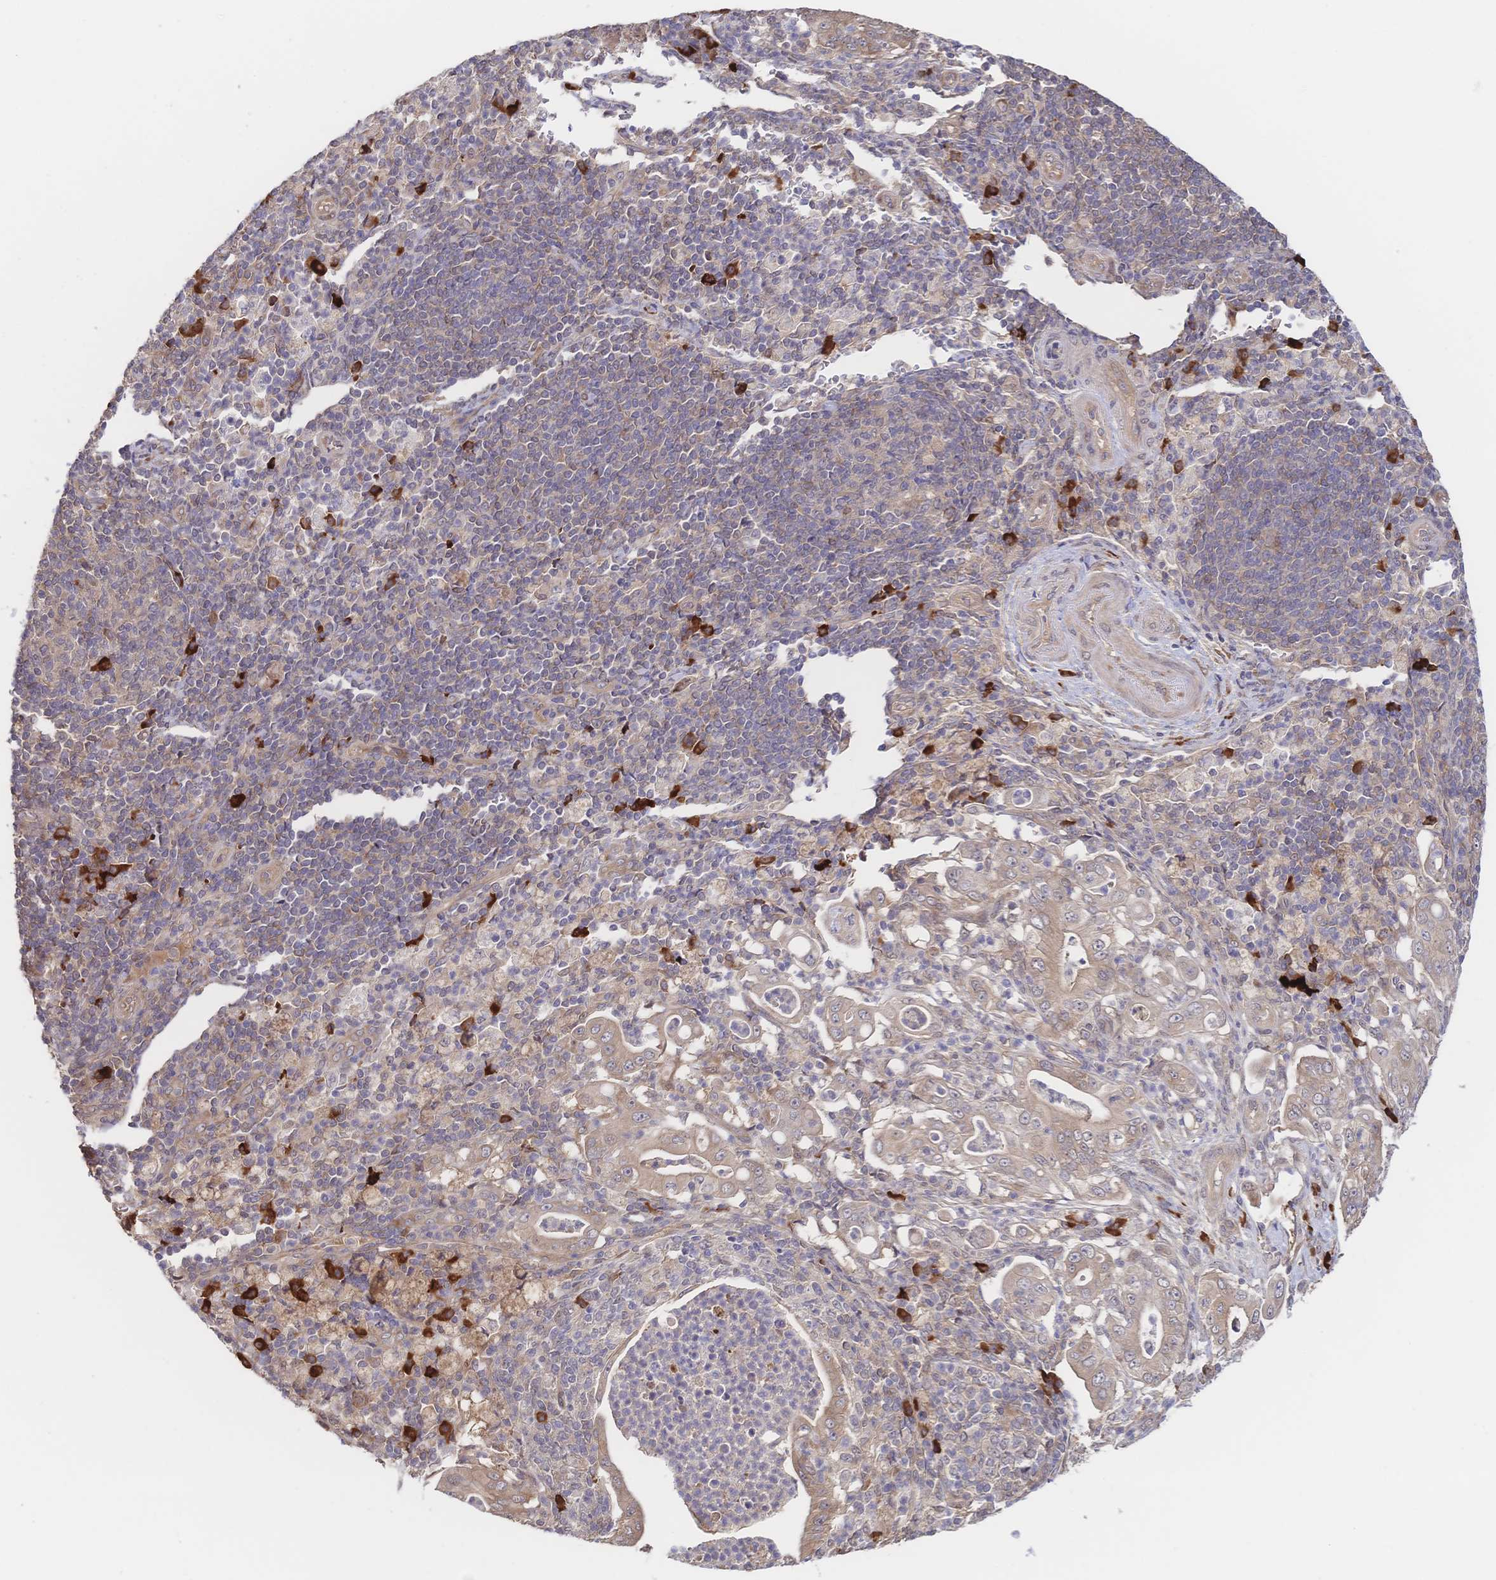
{"staining": {"intensity": "weak", "quantity": ">75%", "location": "cytoplasmic/membranous"}, "tissue": "pancreatic cancer", "cell_type": "Tumor cells", "image_type": "cancer", "snomed": [{"axis": "morphology", "description": "Adenocarcinoma, NOS"}, {"axis": "topography", "description": "Pancreas"}], "caption": "IHC of human adenocarcinoma (pancreatic) reveals low levels of weak cytoplasmic/membranous expression in about >75% of tumor cells.", "gene": "LMO4", "patient": {"sex": "male", "age": 71}}